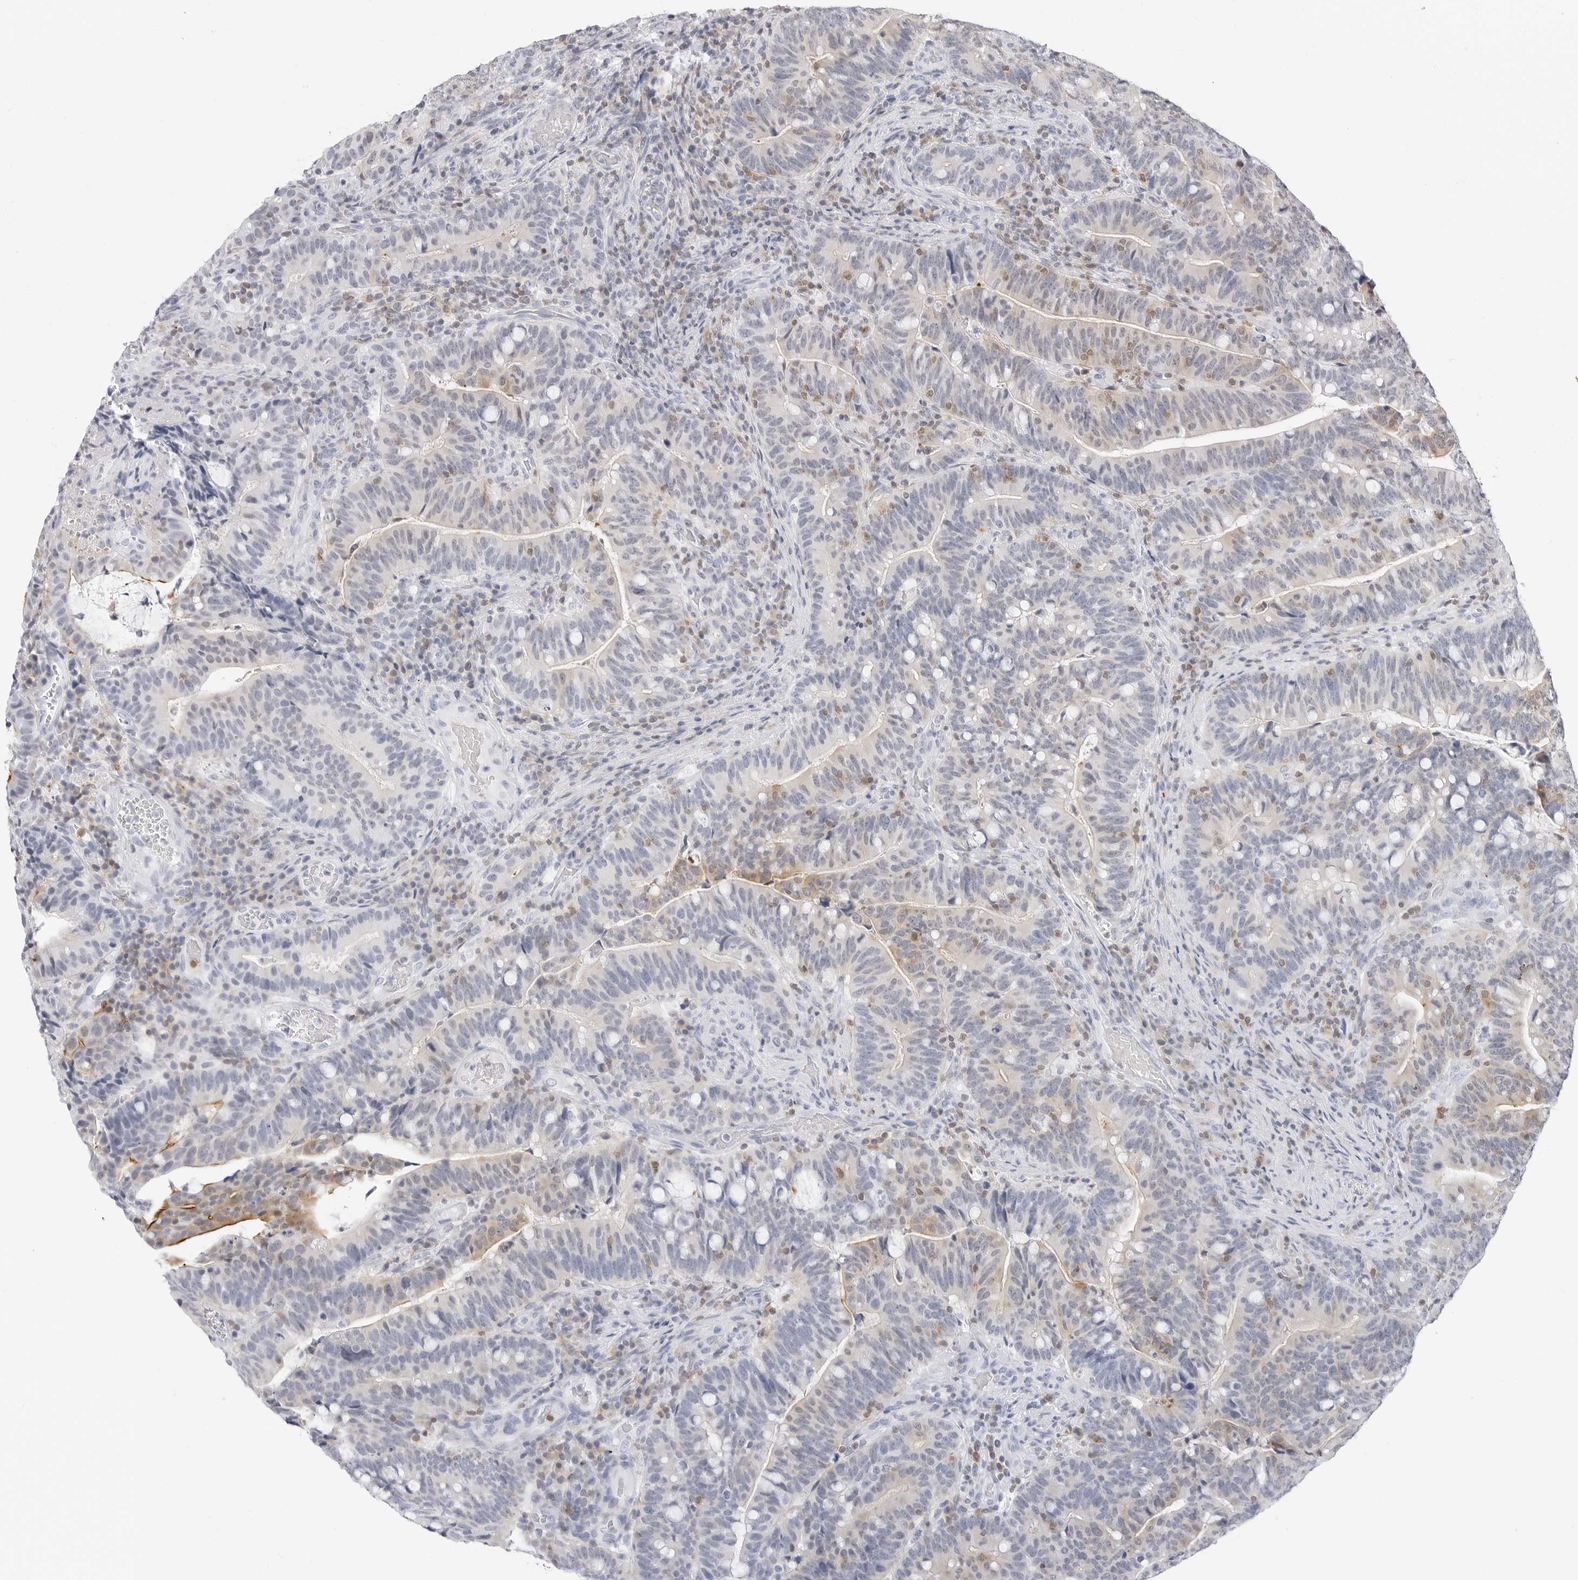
{"staining": {"intensity": "moderate", "quantity": "<25%", "location": "cytoplasmic/membranous"}, "tissue": "colorectal cancer", "cell_type": "Tumor cells", "image_type": "cancer", "snomed": [{"axis": "morphology", "description": "Adenocarcinoma, NOS"}, {"axis": "topography", "description": "Colon"}], "caption": "Immunohistochemical staining of adenocarcinoma (colorectal) shows low levels of moderate cytoplasmic/membranous protein expression in approximately <25% of tumor cells.", "gene": "SLC9A3R1", "patient": {"sex": "female", "age": 66}}